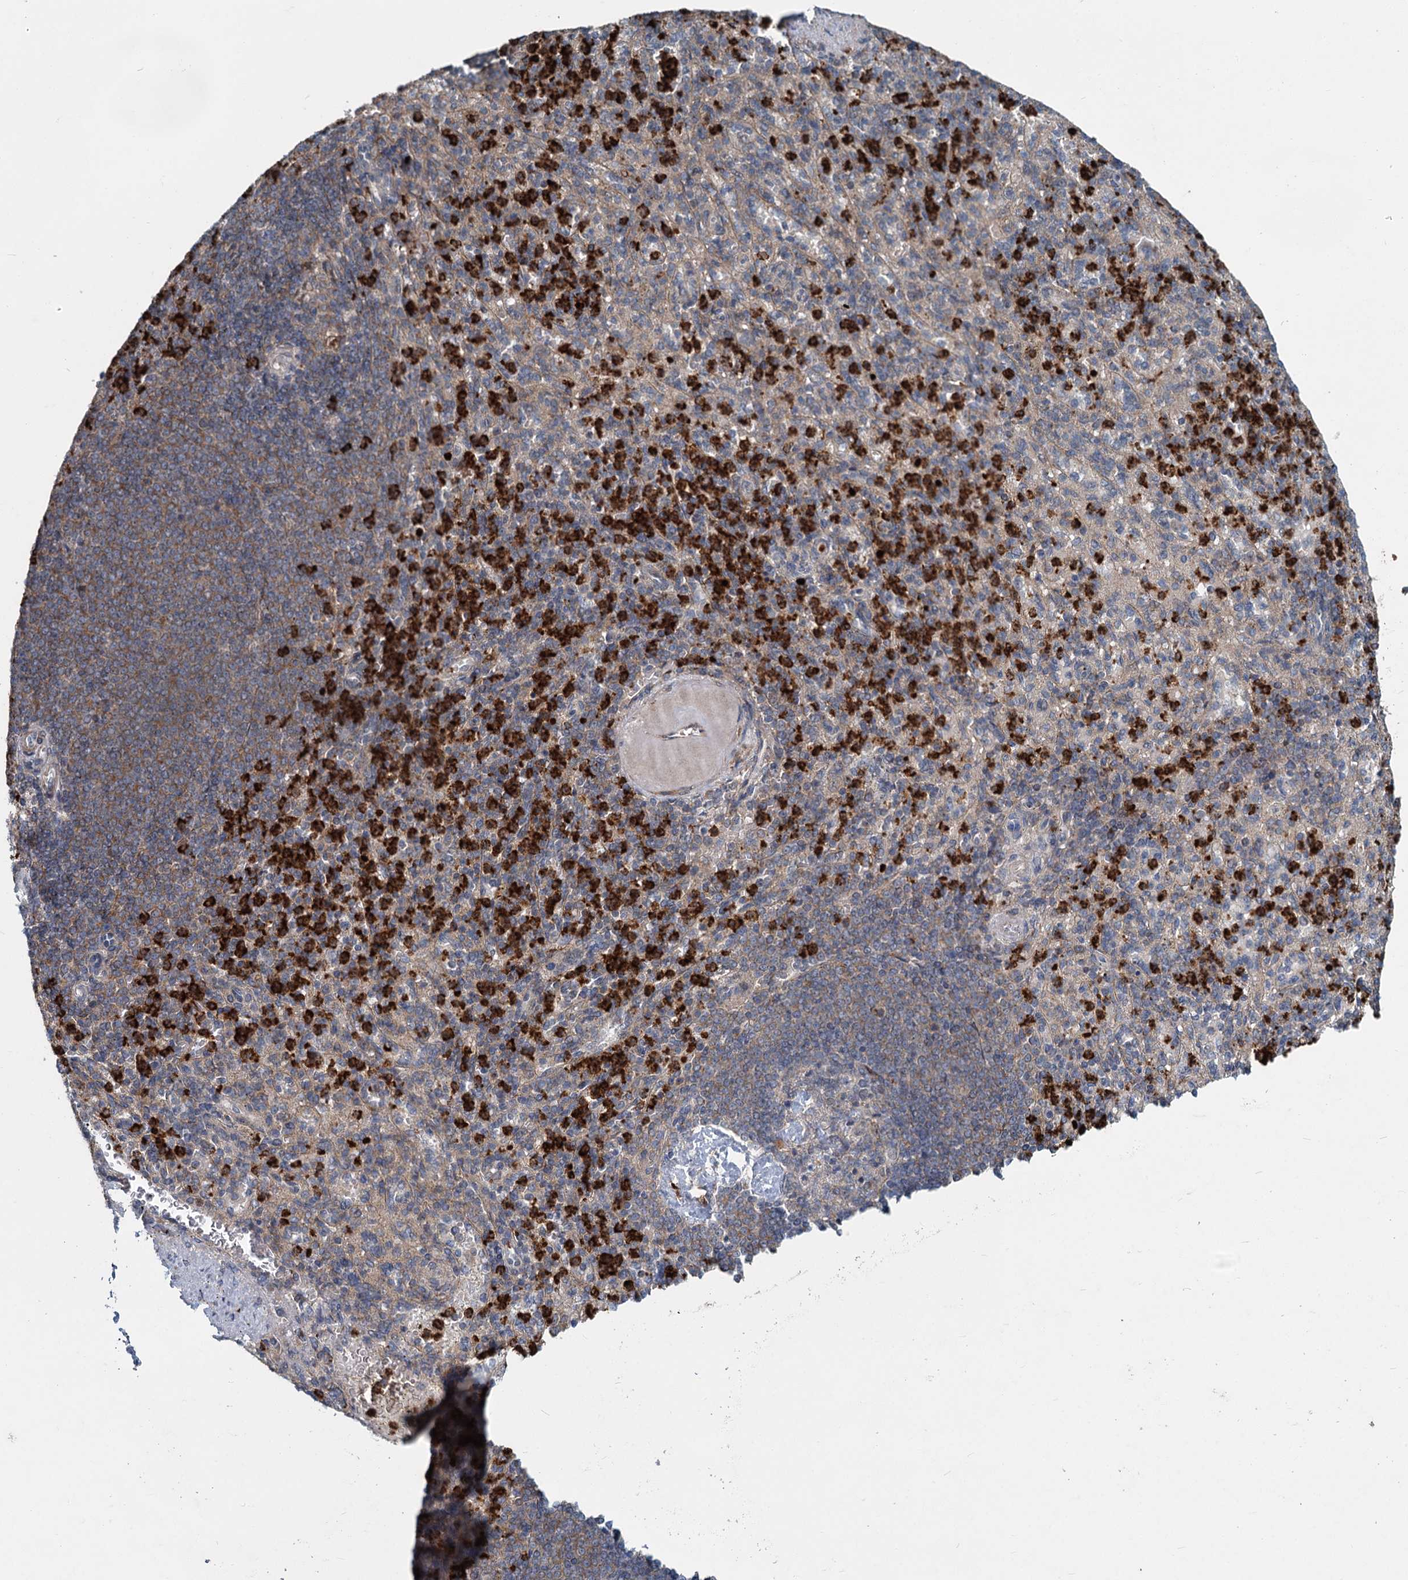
{"staining": {"intensity": "strong", "quantity": "25%-75%", "location": "cytoplasmic/membranous"}, "tissue": "spleen", "cell_type": "Cells in red pulp", "image_type": "normal", "snomed": [{"axis": "morphology", "description": "Normal tissue, NOS"}, {"axis": "topography", "description": "Spleen"}], "caption": "IHC photomicrograph of normal spleen: human spleen stained using immunohistochemistry (IHC) demonstrates high levels of strong protein expression localized specifically in the cytoplasmic/membranous of cells in red pulp, appearing as a cytoplasmic/membranous brown color.", "gene": "ADCY2", "patient": {"sex": "female", "age": 74}}